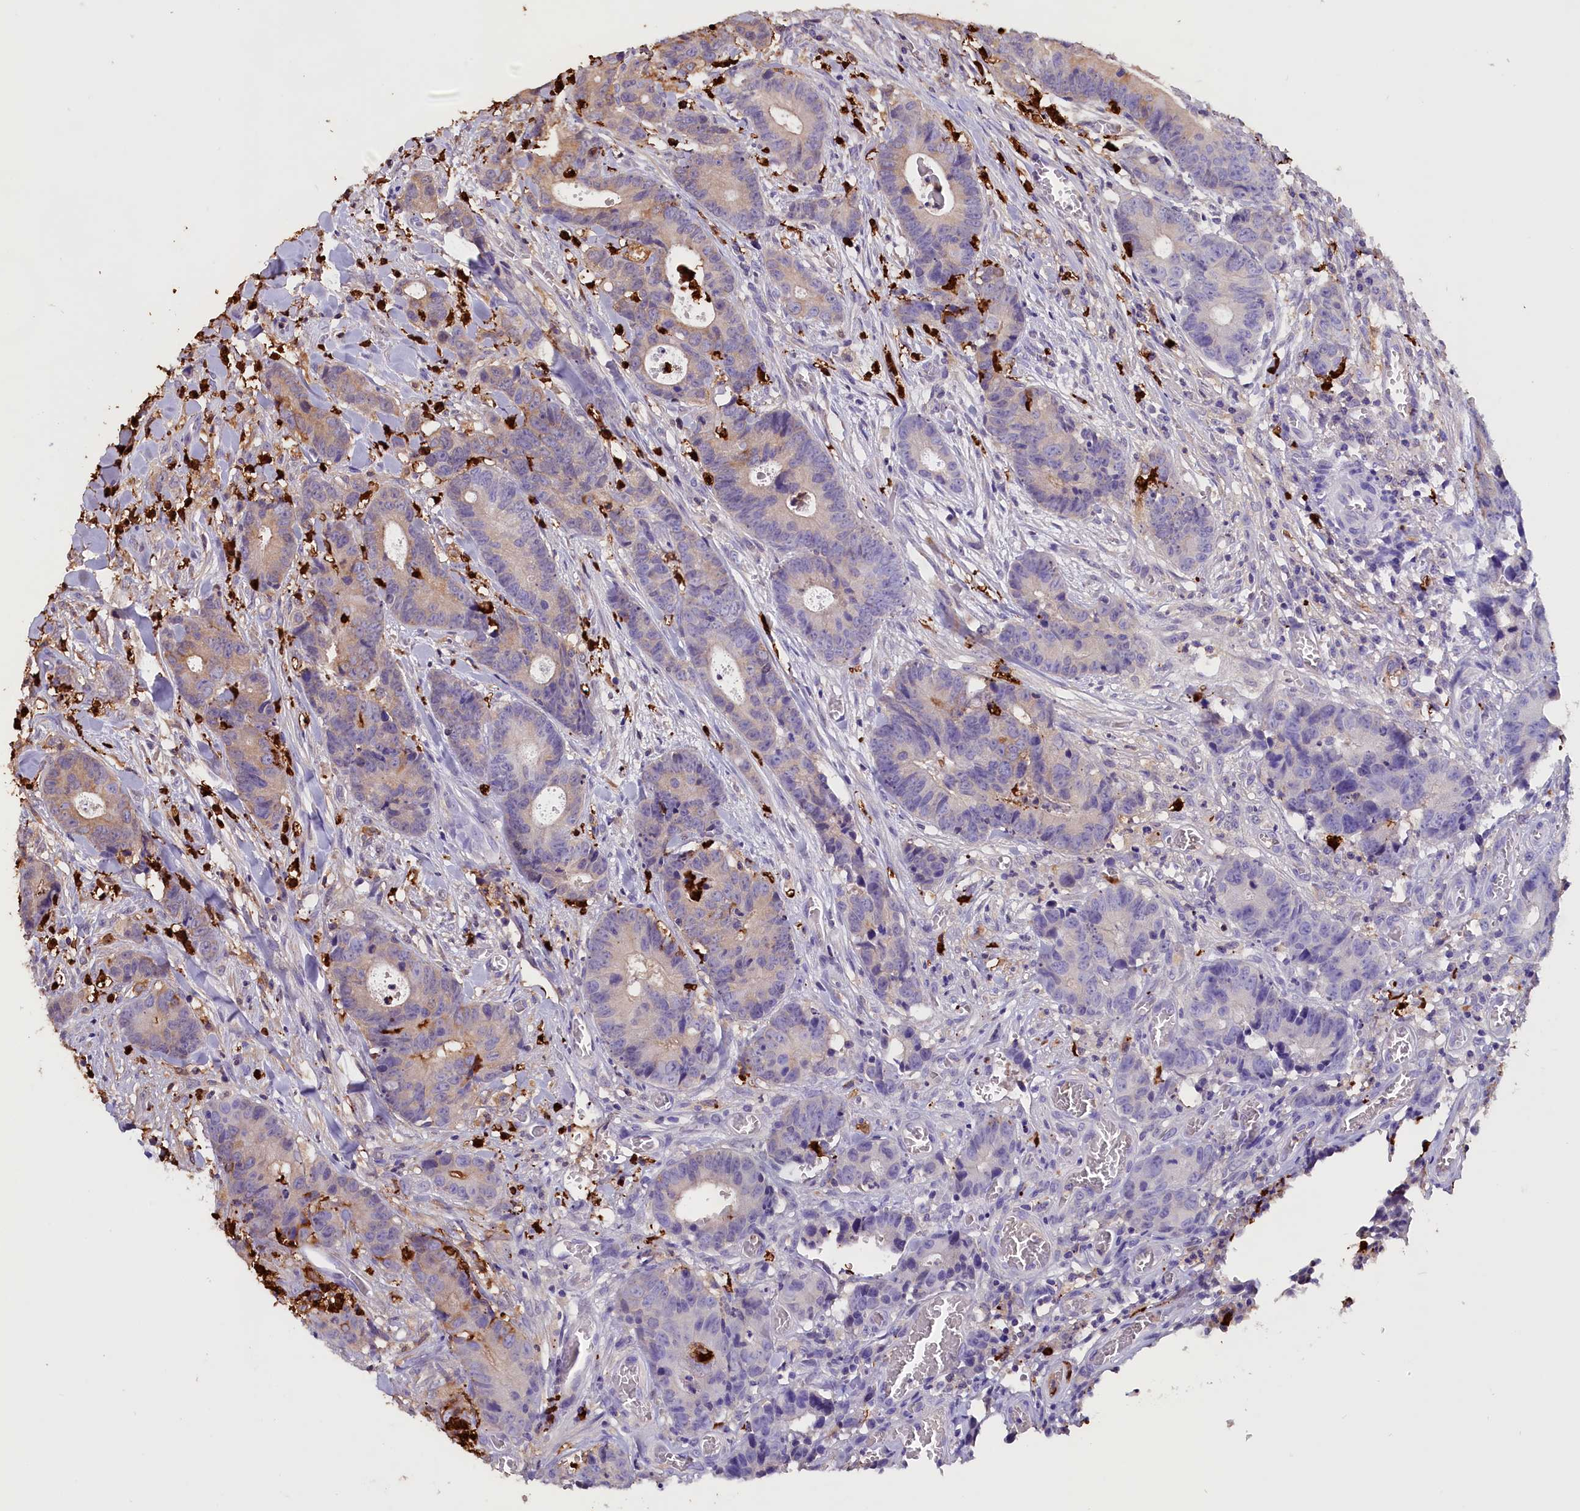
{"staining": {"intensity": "negative", "quantity": "none", "location": "none"}, "tissue": "colorectal cancer", "cell_type": "Tumor cells", "image_type": "cancer", "snomed": [{"axis": "morphology", "description": "Adenocarcinoma, NOS"}, {"axis": "topography", "description": "Colon"}], "caption": "Tumor cells are negative for protein expression in human colorectal adenocarcinoma.", "gene": "CLC", "patient": {"sex": "female", "age": 57}}